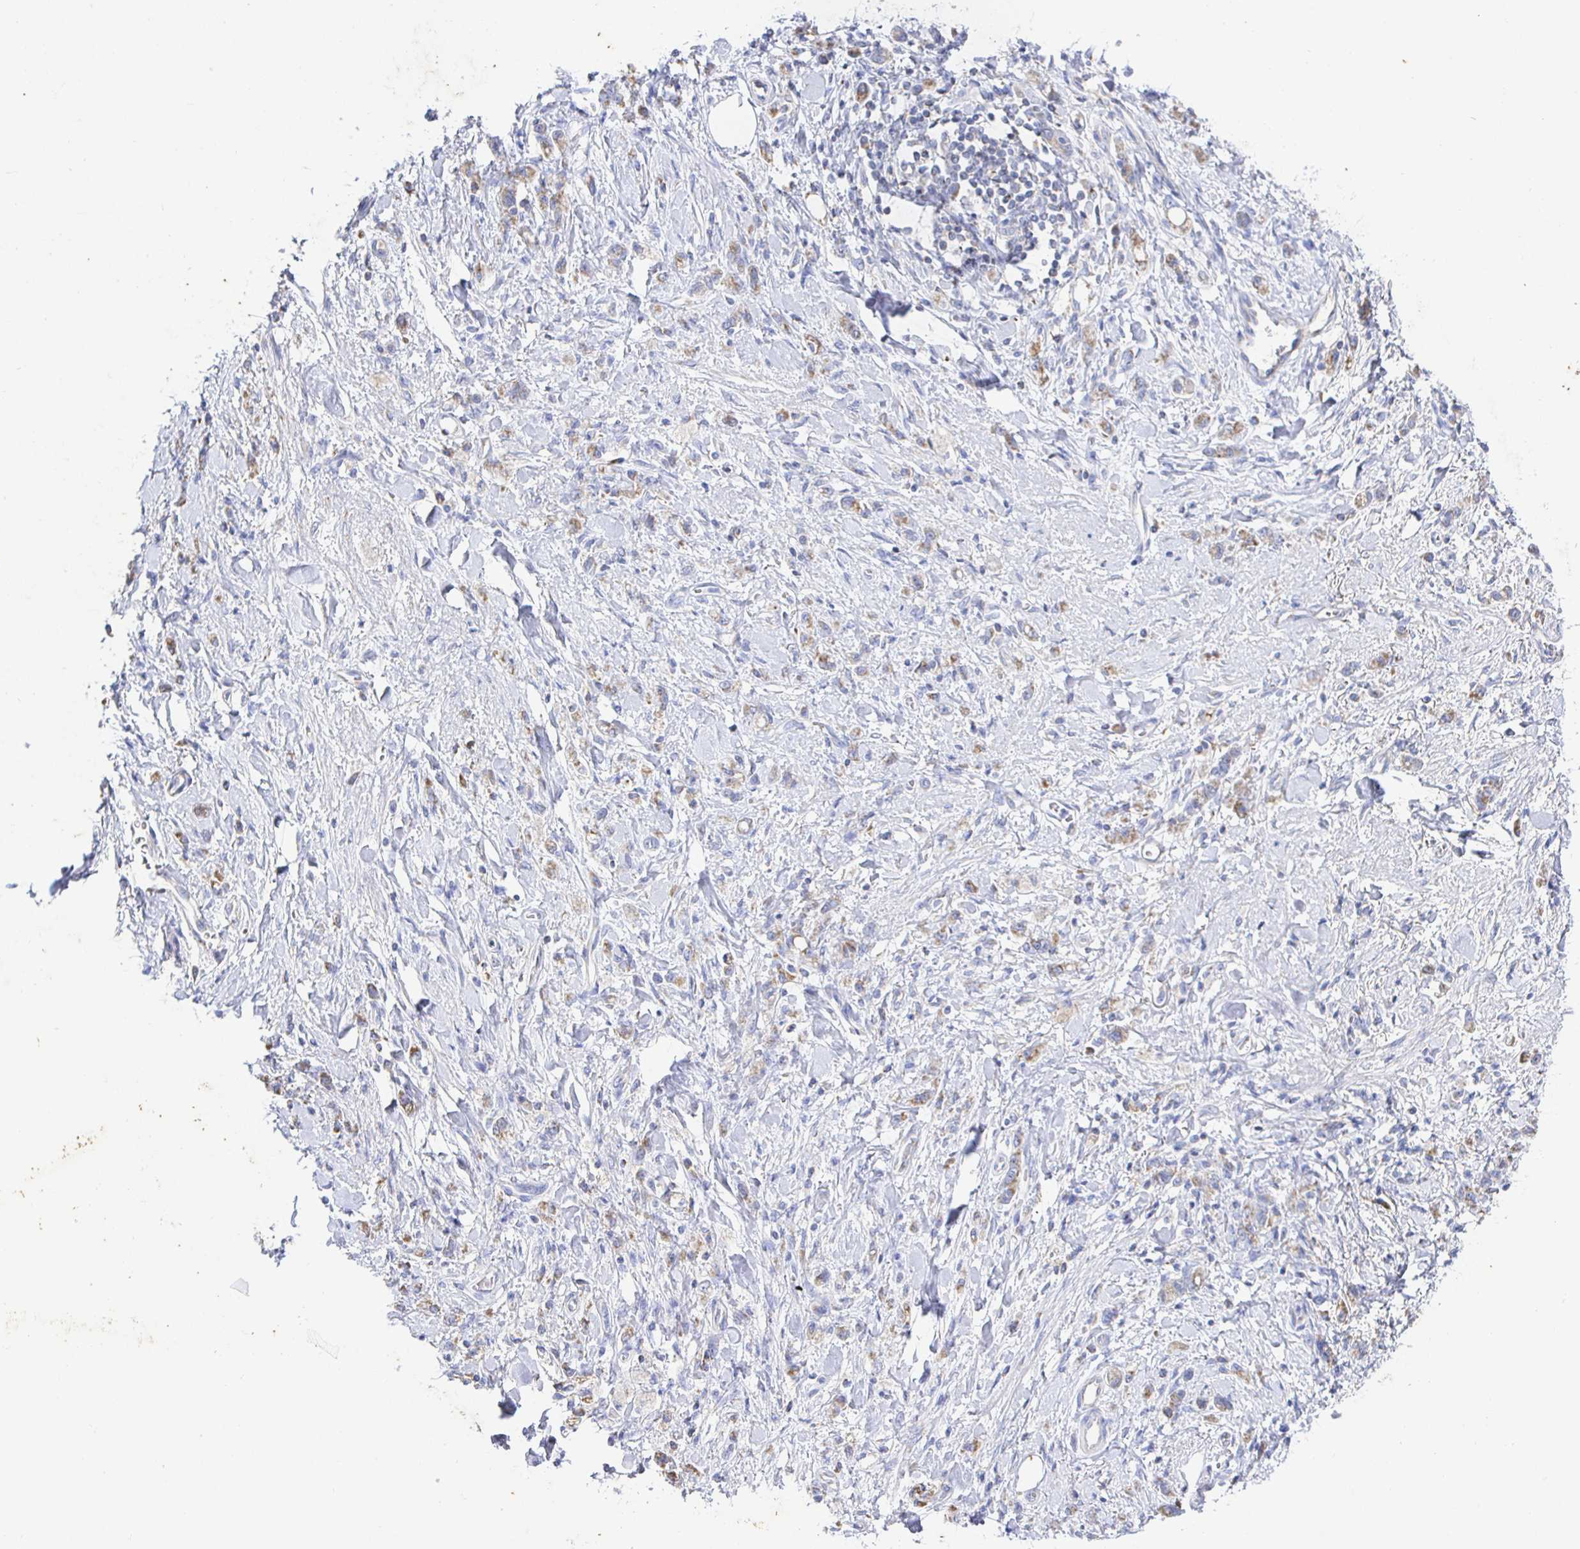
{"staining": {"intensity": "moderate", "quantity": ">75%", "location": "cytoplasmic/membranous"}, "tissue": "stomach cancer", "cell_type": "Tumor cells", "image_type": "cancer", "snomed": [{"axis": "morphology", "description": "Adenocarcinoma, NOS"}, {"axis": "topography", "description": "Stomach"}], "caption": "A brown stain highlights moderate cytoplasmic/membranous staining of a protein in human stomach cancer (adenocarcinoma) tumor cells.", "gene": "SYNGR4", "patient": {"sex": "male", "age": 77}}